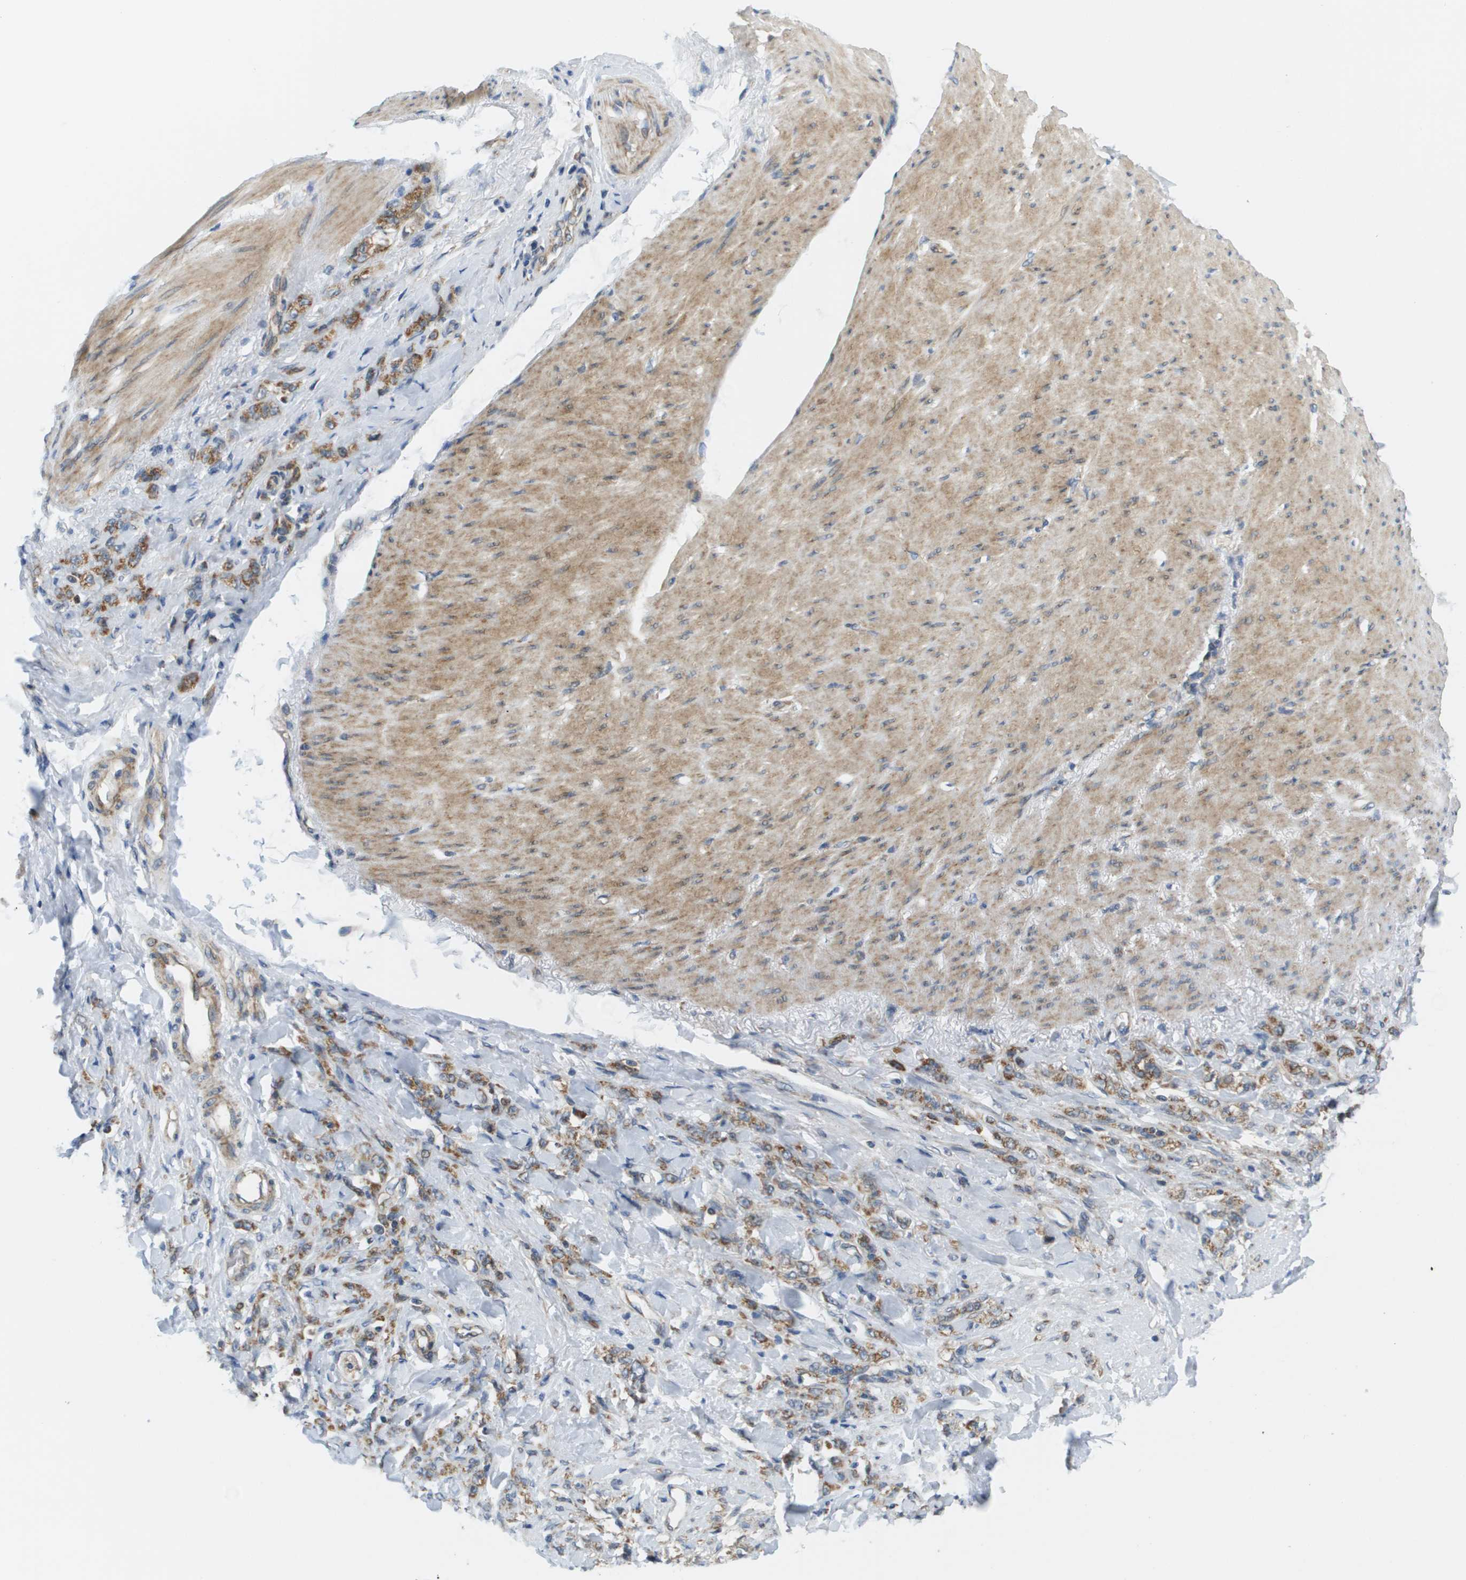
{"staining": {"intensity": "moderate", "quantity": ">75%", "location": "cytoplasmic/membranous"}, "tissue": "stomach cancer", "cell_type": "Tumor cells", "image_type": "cancer", "snomed": [{"axis": "morphology", "description": "Adenocarcinoma, NOS"}, {"axis": "topography", "description": "Stomach"}], "caption": "Moderate cytoplasmic/membranous positivity for a protein is seen in about >75% of tumor cells of adenocarcinoma (stomach) using immunohistochemistry (IHC).", "gene": "KRT23", "patient": {"sex": "male", "age": 82}}